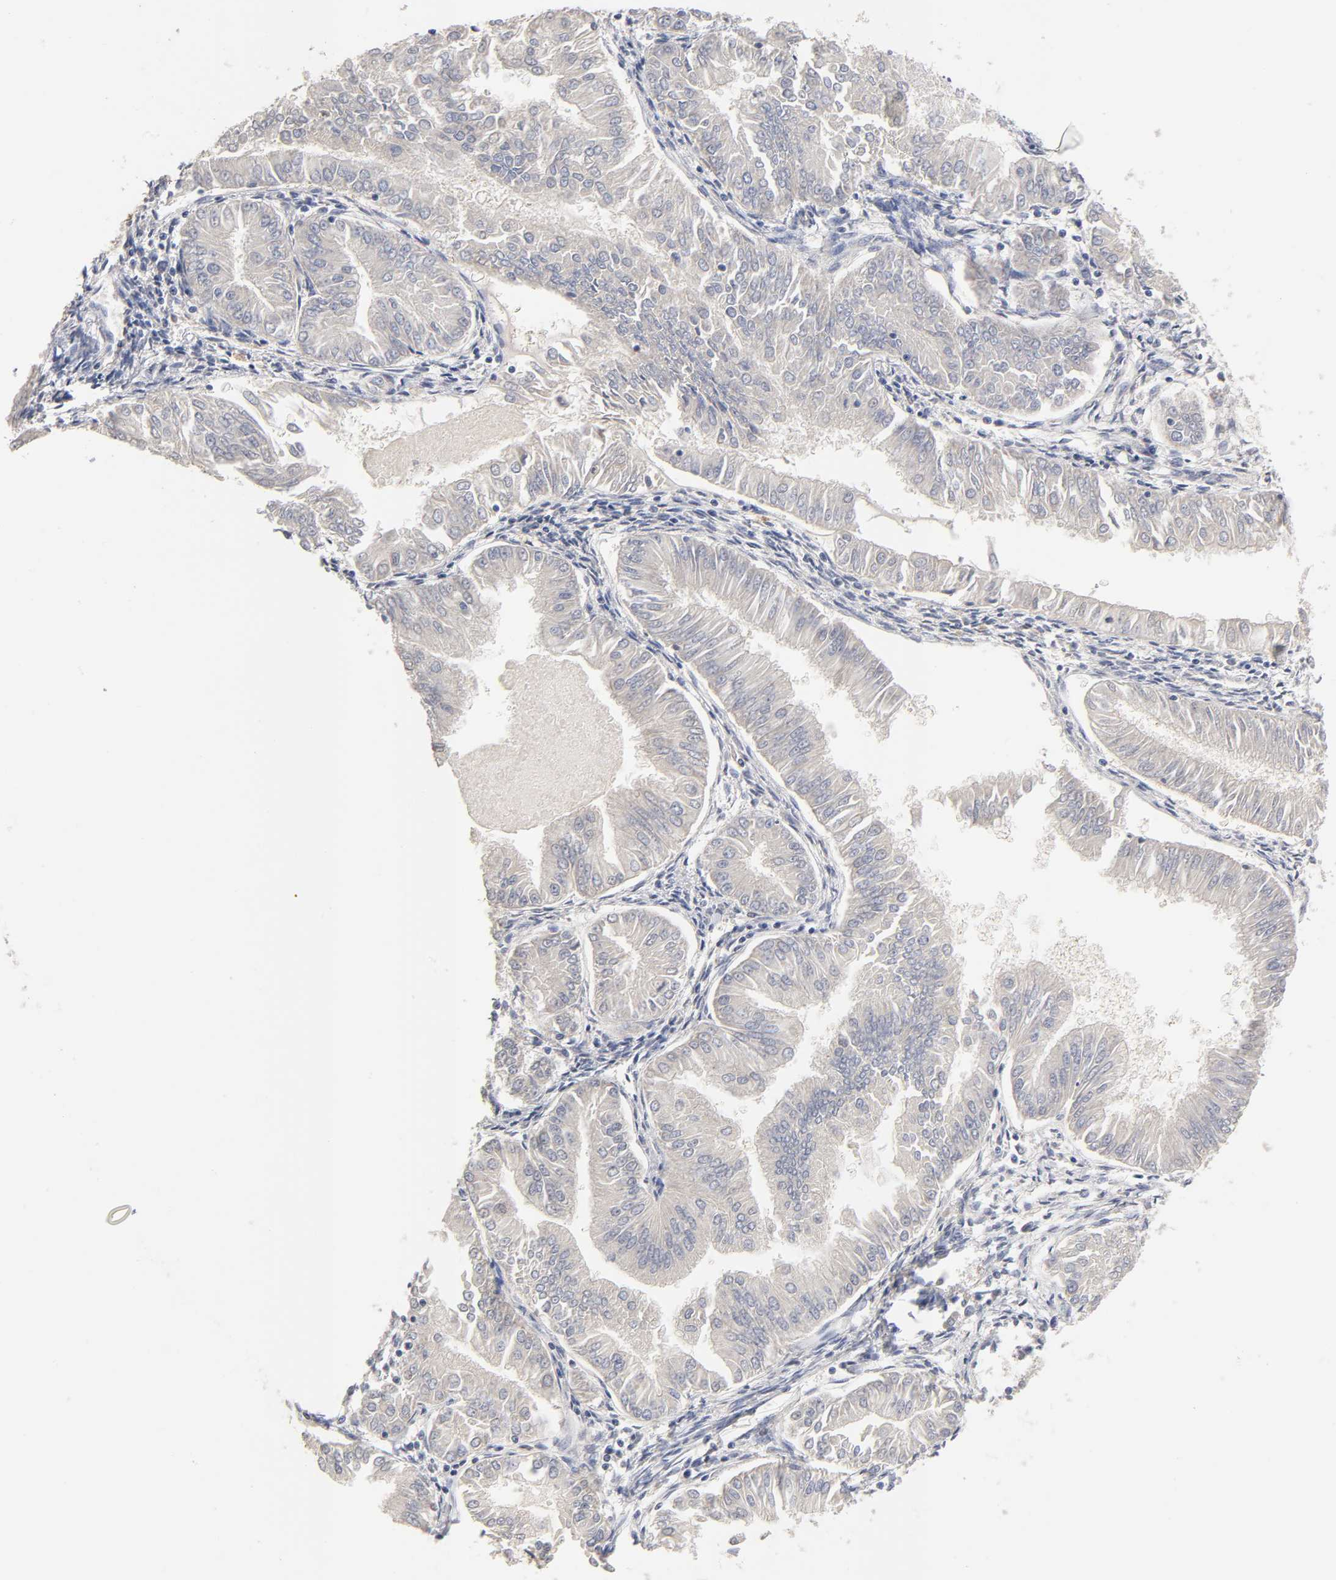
{"staining": {"intensity": "negative", "quantity": "none", "location": "none"}, "tissue": "endometrial cancer", "cell_type": "Tumor cells", "image_type": "cancer", "snomed": [{"axis": "morphology", "description": "Adenocarcinoma, NOS"}, {"axis": "topography", "description": "Endometrium"}], "caption": "High magnification brightfield microscopy of adenocarcinoma (endometrial) stained with DAB (3,3'-diaminobenzidine) (brown) and counterstained with hematoxylin (blue): tumor cells show no significant positivity.", "gene": "OVOL1", "patient": {"sex": "female", "age": 53}}